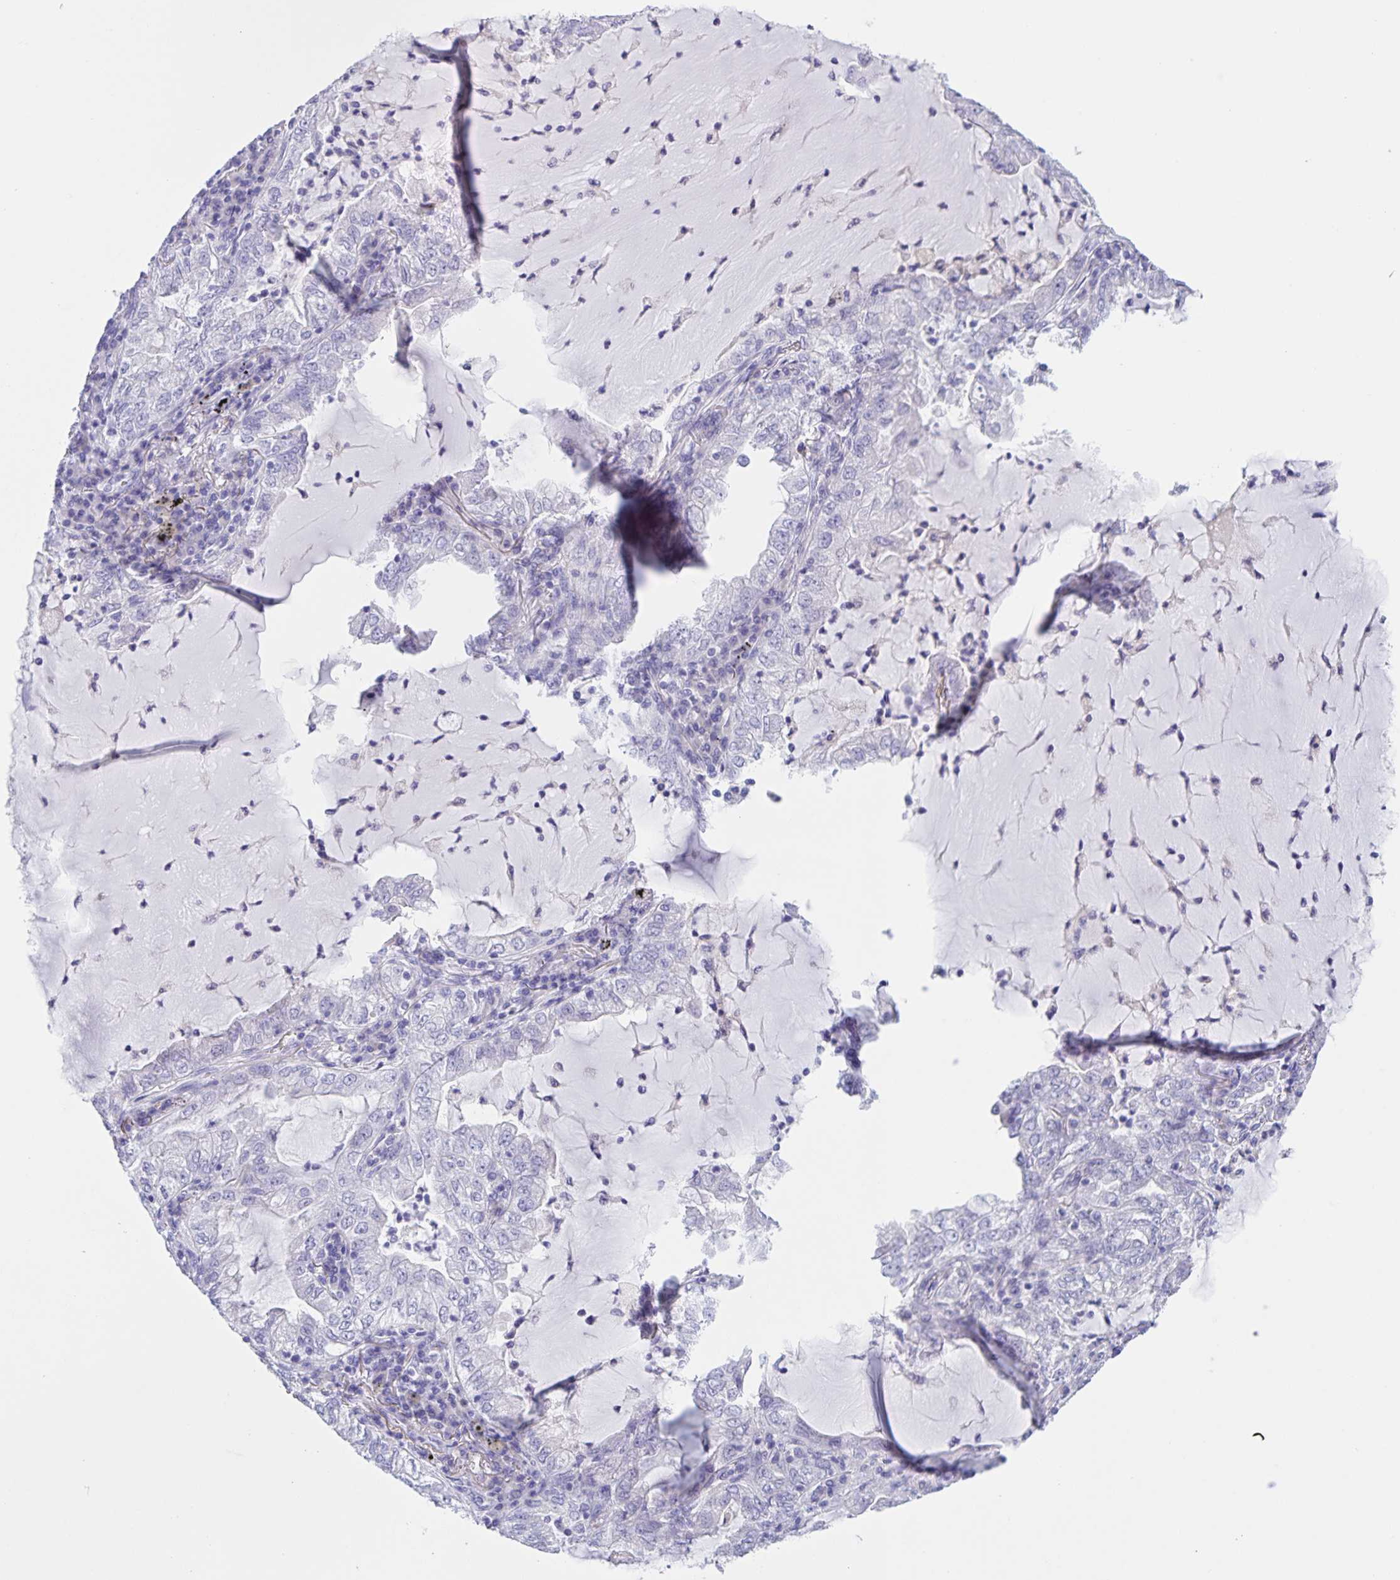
{"staining": {"intensity": "negative", "quantity": "none", "location": "none"}, "tissue": "lung cancer", "cell_type": "Tumor cells", "image_type": "cancer", "snomed": [{"axis": "morphology", "description": "Adenocarcinoma, NOS"}, {"axis": "topography", "description": "Lung"}], "caption": "Immunohistochemistry image of adenocarcinoma (lung) stained for a protein (brown), which reveals no staining in tumor cells.", "gene": "DMGDH", "patient": {"sex": "female", "age": 73}}